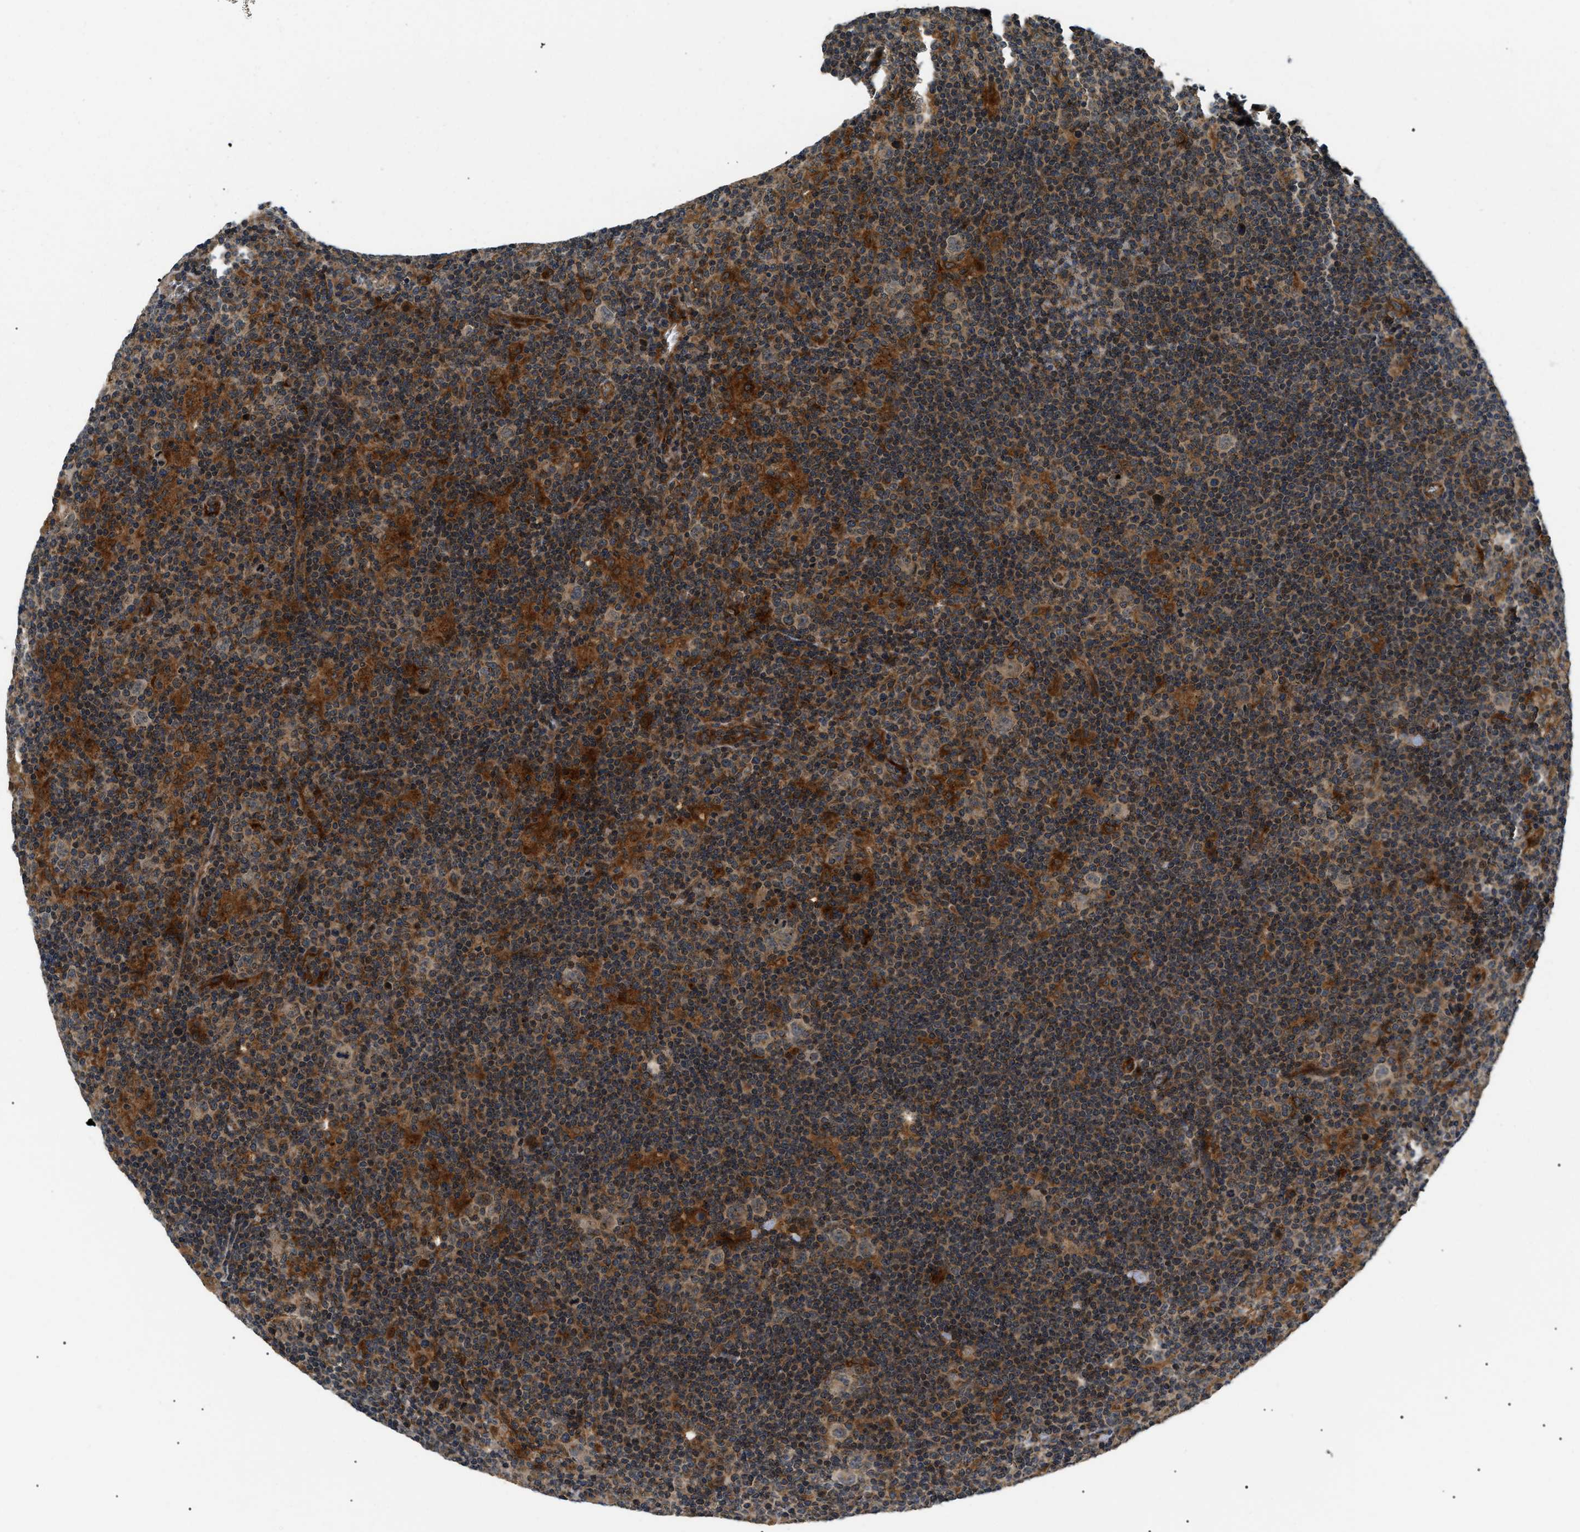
{"staining": {"intensity": "weak", "quantity": ">75%", "location": "cytoplasmic/membranous"}, "tissue": "lymphoma", "cell_type": "Tumor cells", "image_type": "cancer", "snomed": [{"axis": "morphology", "description": "Hodgkin's disease, NOS"}, {"axis": "topography", "description": "Lymph node"}], "caption": "Tumor cells exhibit low levels of weak cytoplasmic/membranous positivity in approximately >75% of cells in lymphoma. (Stains: DAB (3,3'-diaminobenzidine) in brown, nuclei in blue, Microscopy: brightfield microscopy at high magnification).", "gene": "ATP6AP1", "patient": {"sex": "female", "age": 57}}